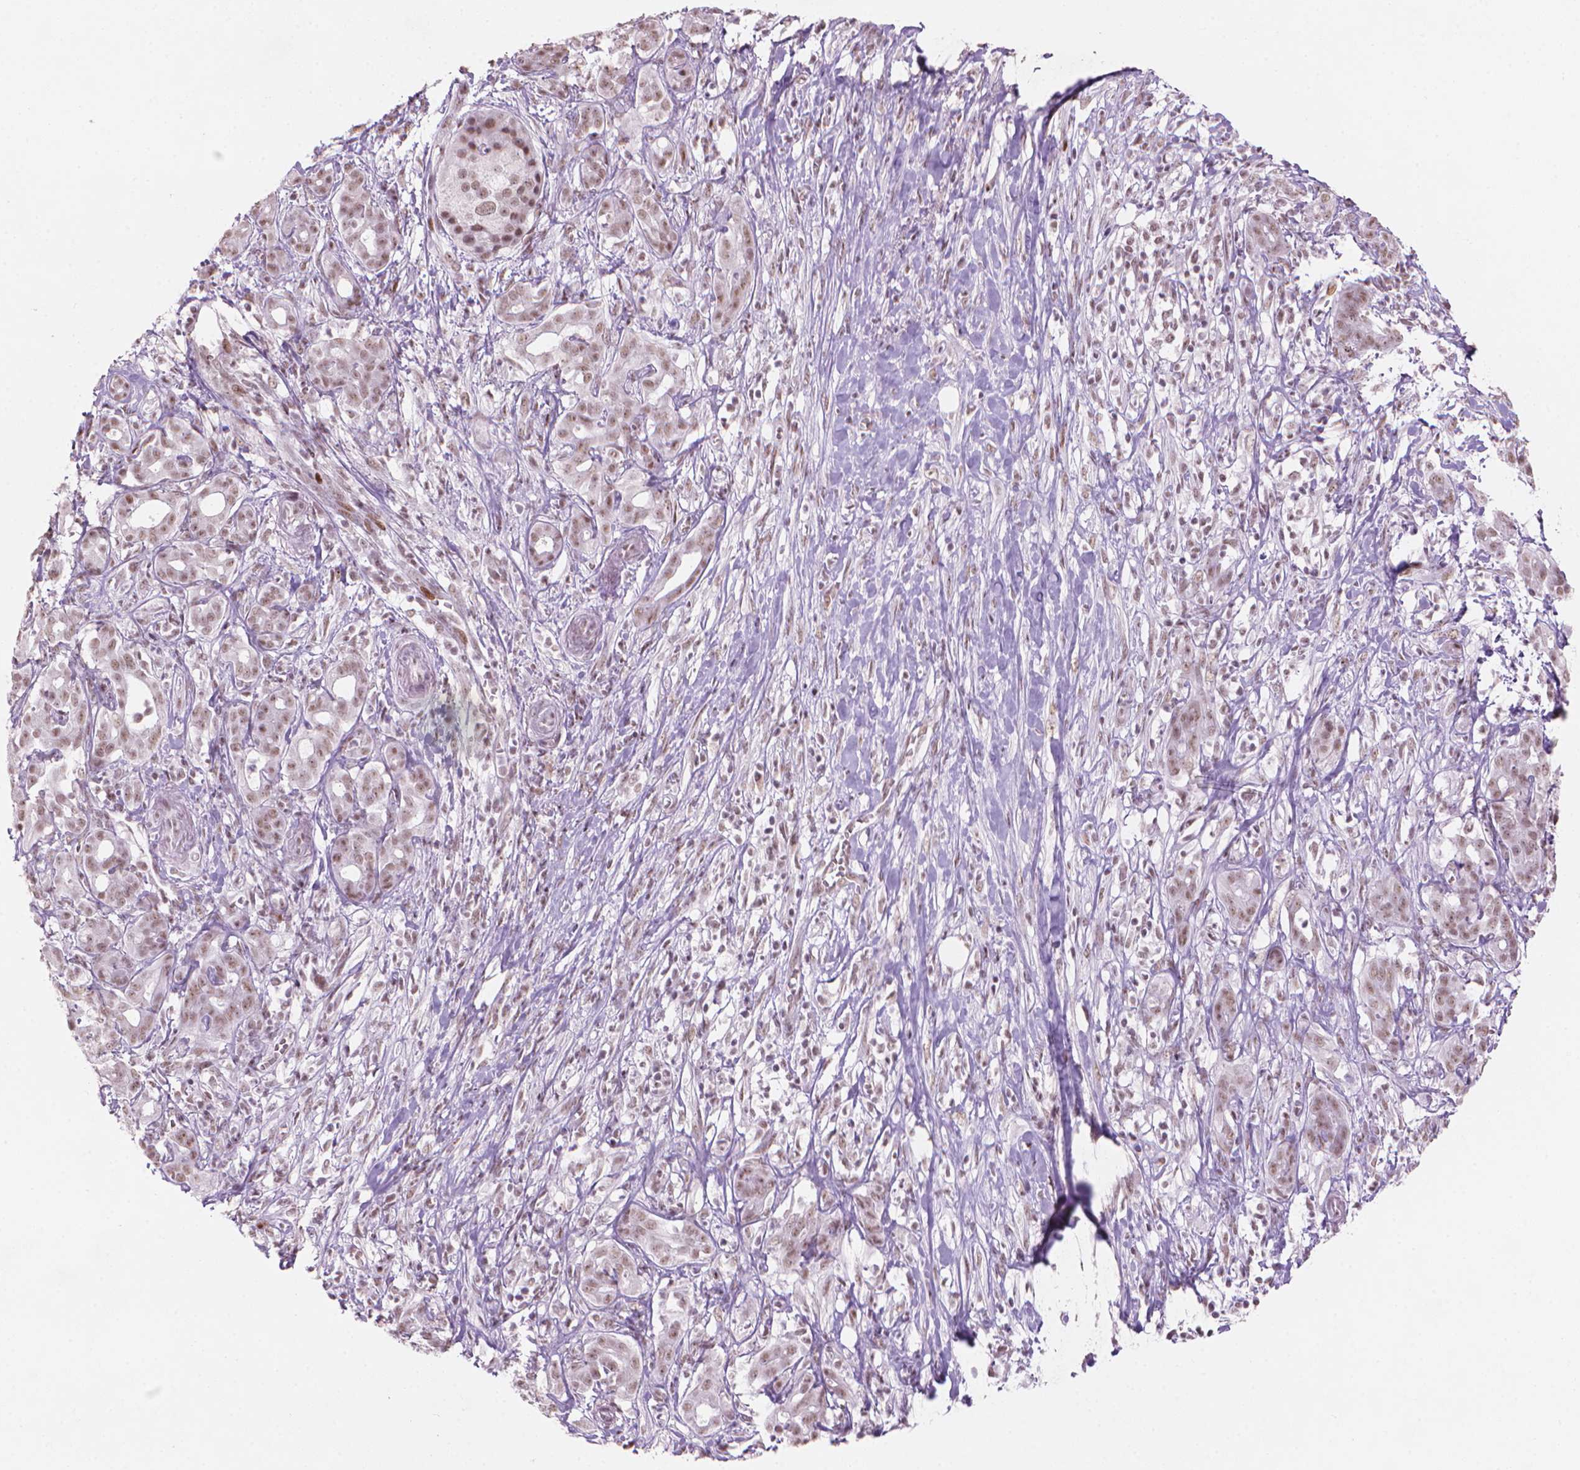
{"staining": {"intensity": "moderate", "quantity": ">75%", "location": "nuclear"}, "tissue": "pancreatic cancer", "cell_type": "Tumor cells", "image_type": "cancer", "snomed": [{"axis": "morphology", "description": "Adenocarcinoma, NOS"}, {"axis": "topography", "description": "Pancreas"}], "caption": "A brown stain highlights moderate nuclear staining of a protein in human pancreatic cancer (adenocarcinoma) tumor cells. (IHC, brightfield microscopy, high magnification).", "gene": "HES7", "patient": {"sex": "male", "age": 61}}